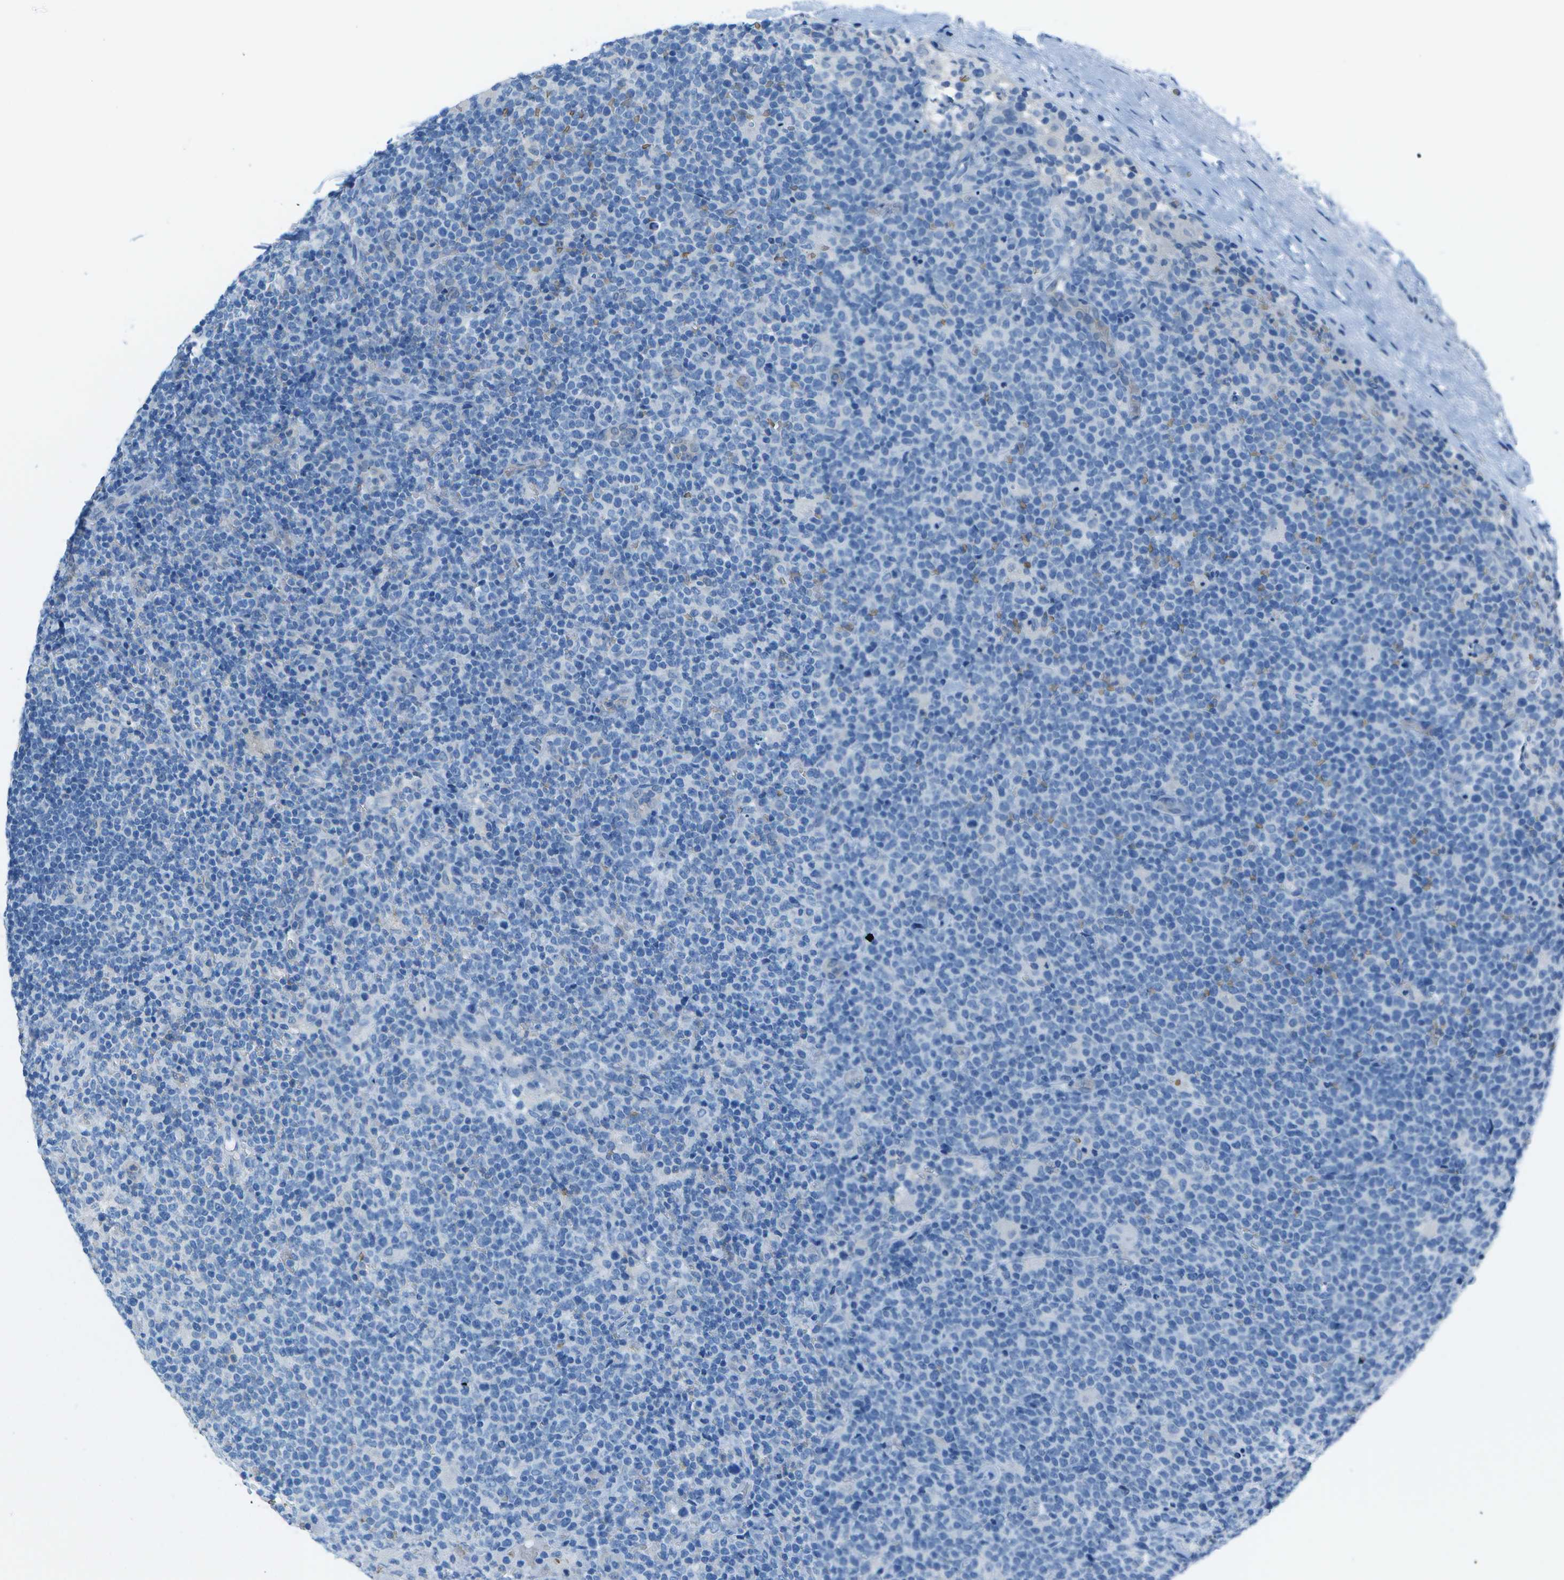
{"staining": {"intensity": "negative", "quantity": "none", "location": "none"}, "tissue": "lymphoma", "cell_type": "Tumor cells", "image_type": "cancer", "snomed": [{"axis": "morphology", "description": "Malignant lymphoma, non-Hodgkin's type, High grade"}, {"axis": "topography", "description": "Lymph node"}], "caption": "A histopathology image of human lymphoma is negative for staining in tumor cells. (Brightfield microscopy of DAB immunohistochemistry at high magnification).", "gene": "ASL", "patient": {"sex": "male", "age": 61}}